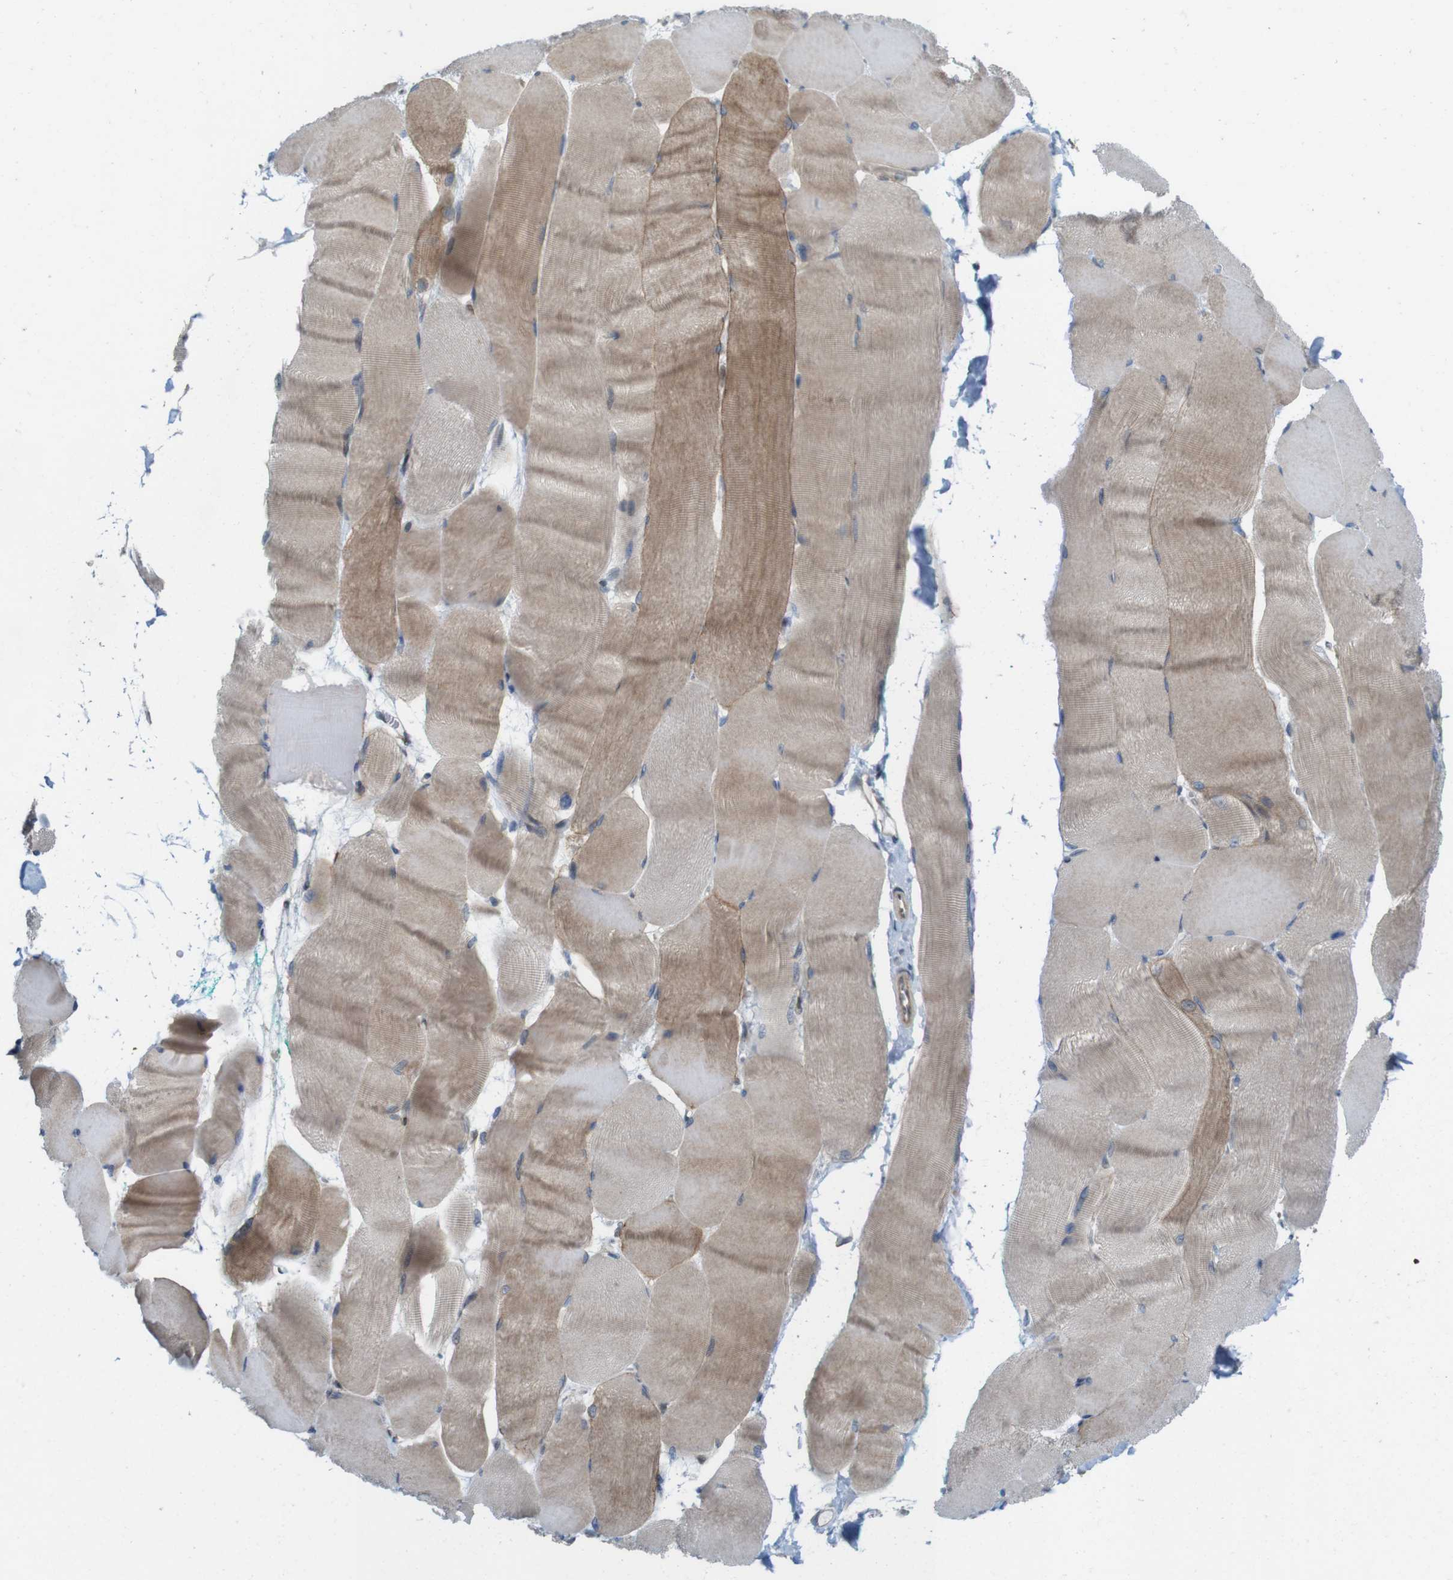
{"staining": {"intensity": "moderate", "quantity": "25%-75%", "location": "cytoplasmic/membranous"}, "tissue": "skeletal muscle", "cell_type": "Myocytes", "image_type": "normal", "snomed": [{"axis": "morphology", "description": "Normal tissue, NOS"}, {"axis": "morphology", "description": "Squamous cell carcinoma, NOS"}, {"axis": "topography", "description": "Skeletal muscle"}], "caption": "Immunohistochemistry micrograph of normal skeletal muscle stained for a protein (brown), which displays medium levels of moderate cytoplasmic/membranous expression in approximately 25%-75% of myocytes.", "gene": "SKI", "patient": {"sex": "male", "age": 51}}